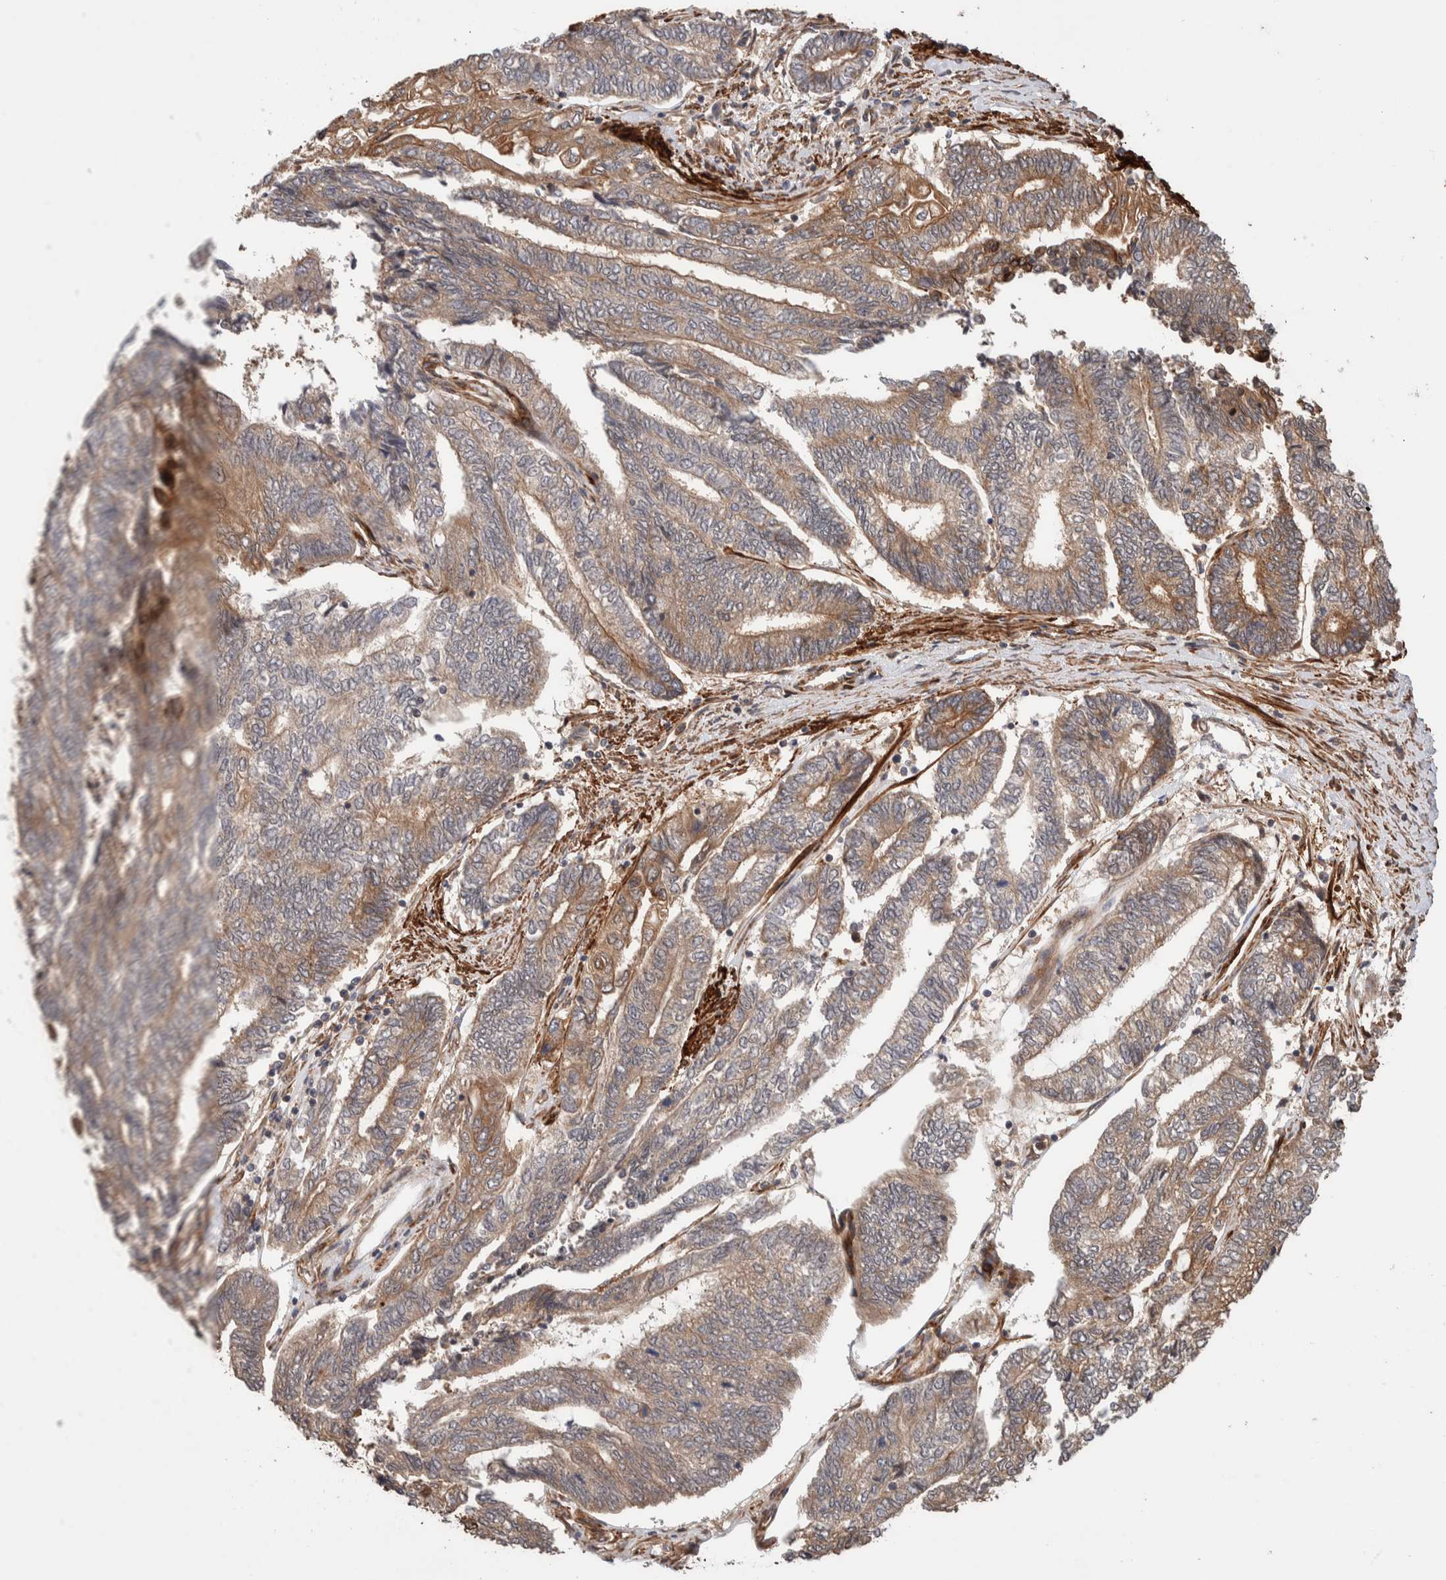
{"staining": {"intensity": "weak", "quantity": ">75%", "location": "cytoplasmic/membranous"}, "tissue": "endometrial cancer", "cell_type": "Tumor cells", "image_type": "cancer", "snomed": [{"axis": "morphology", "description": "Adenocarcinoma, NOS"}, {"axis": "topography", "description": "Uterus"}, {"axis": "topography", "description": "Endometrium"}], "caption": "Human endometrial cancer stained with a brown dye reveals weak cytoplasmic/membranous positive expression in about >75% of tumor cells.", "gene": "SYNRG", "patient": {"sex": "female", "age": 70}}